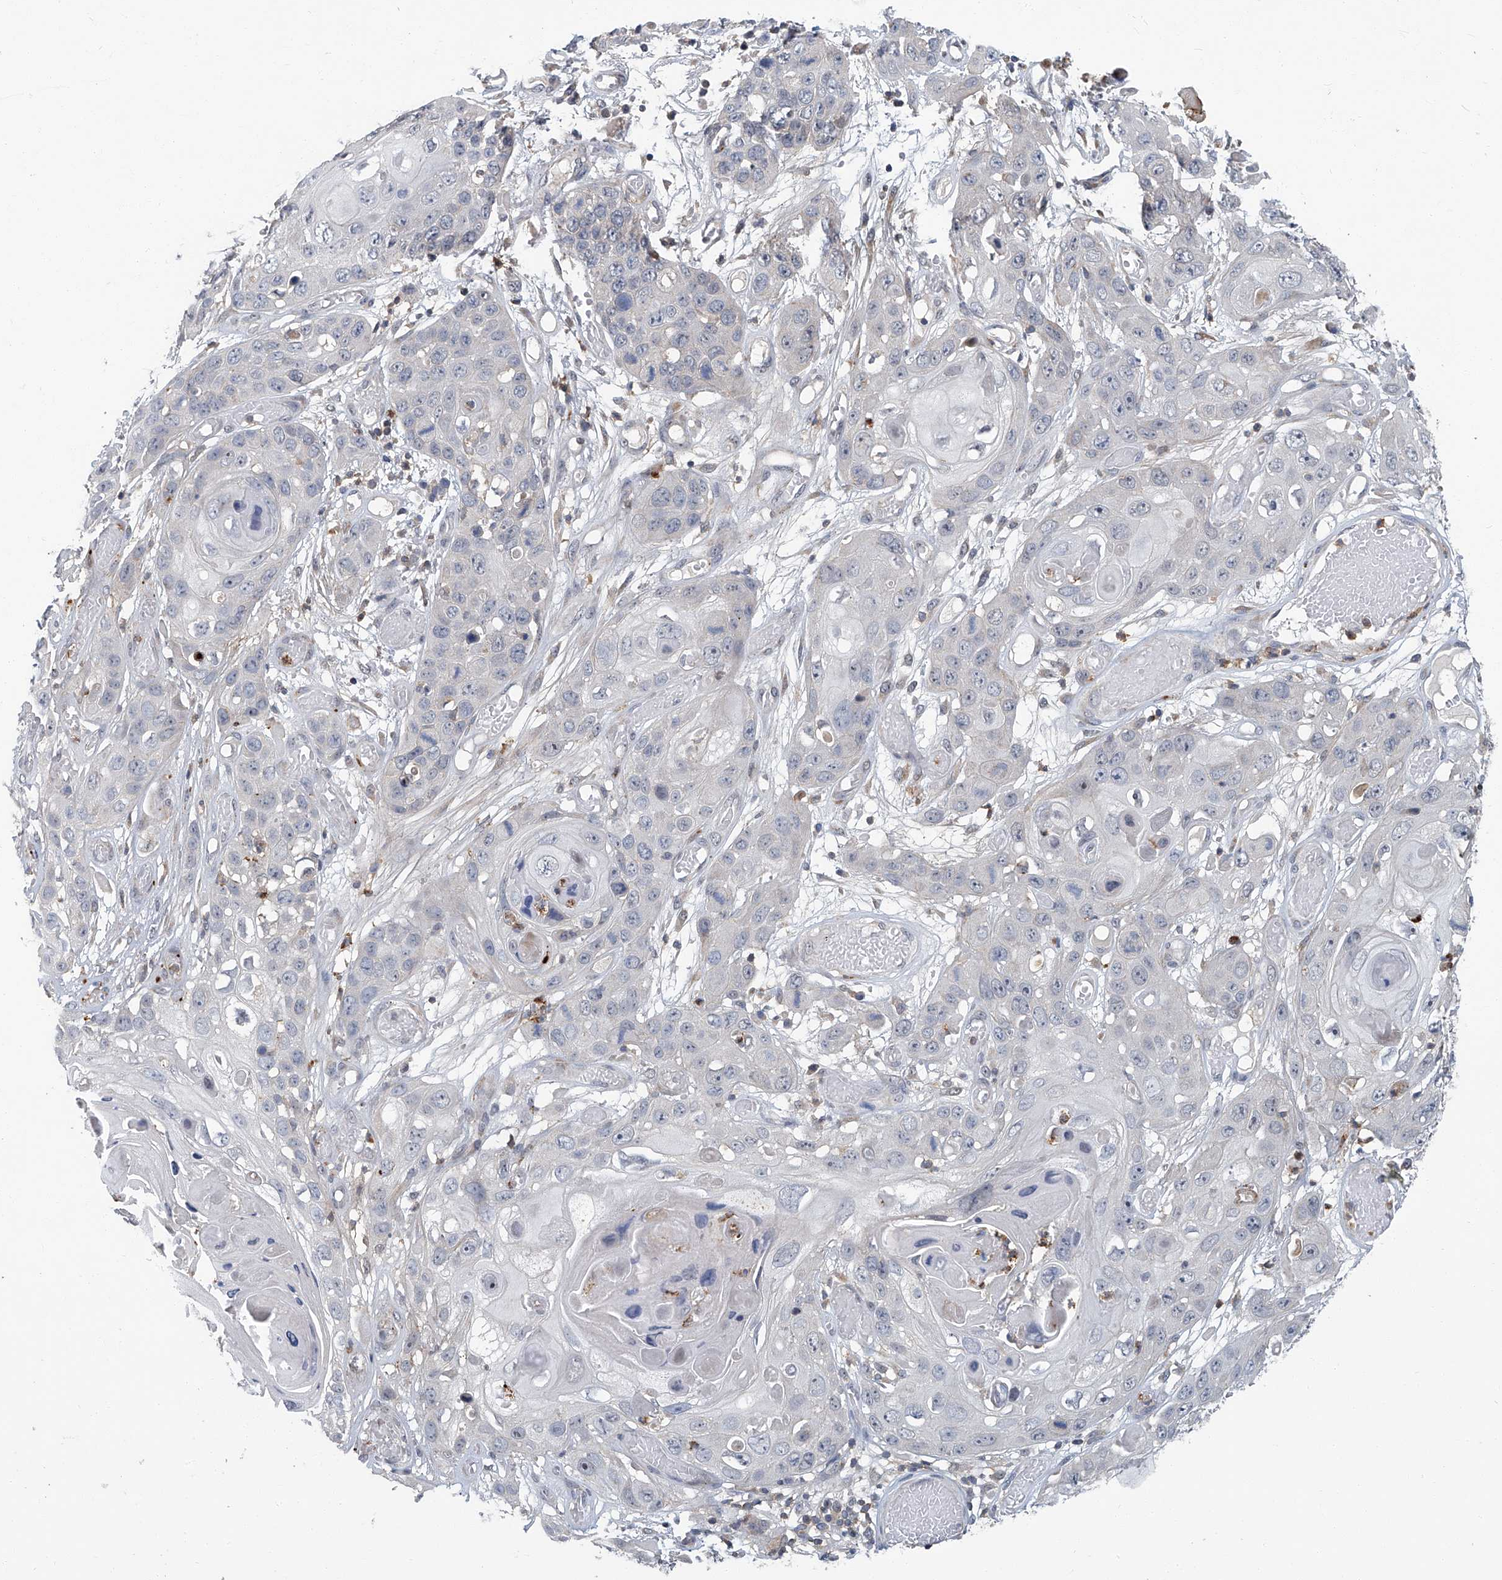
{"staining": {"intensity": "negative", "quantity": "none", "location": "none"}, "tissue": "skin cancer", "cell_type": "Tumor cells", "image_type": "cancer", "snomed": [{"axis": "morphology", "description": "Squamous cell carcinoma, NOS"}, {"axis": "topography", "description": "Skin"}], "caption": "Tumor cells are negative for brown protein staining in skin squamous cell carcinoma.", "gene": "AKNAD1", "patient": {"sex": "male", "age": 55}}